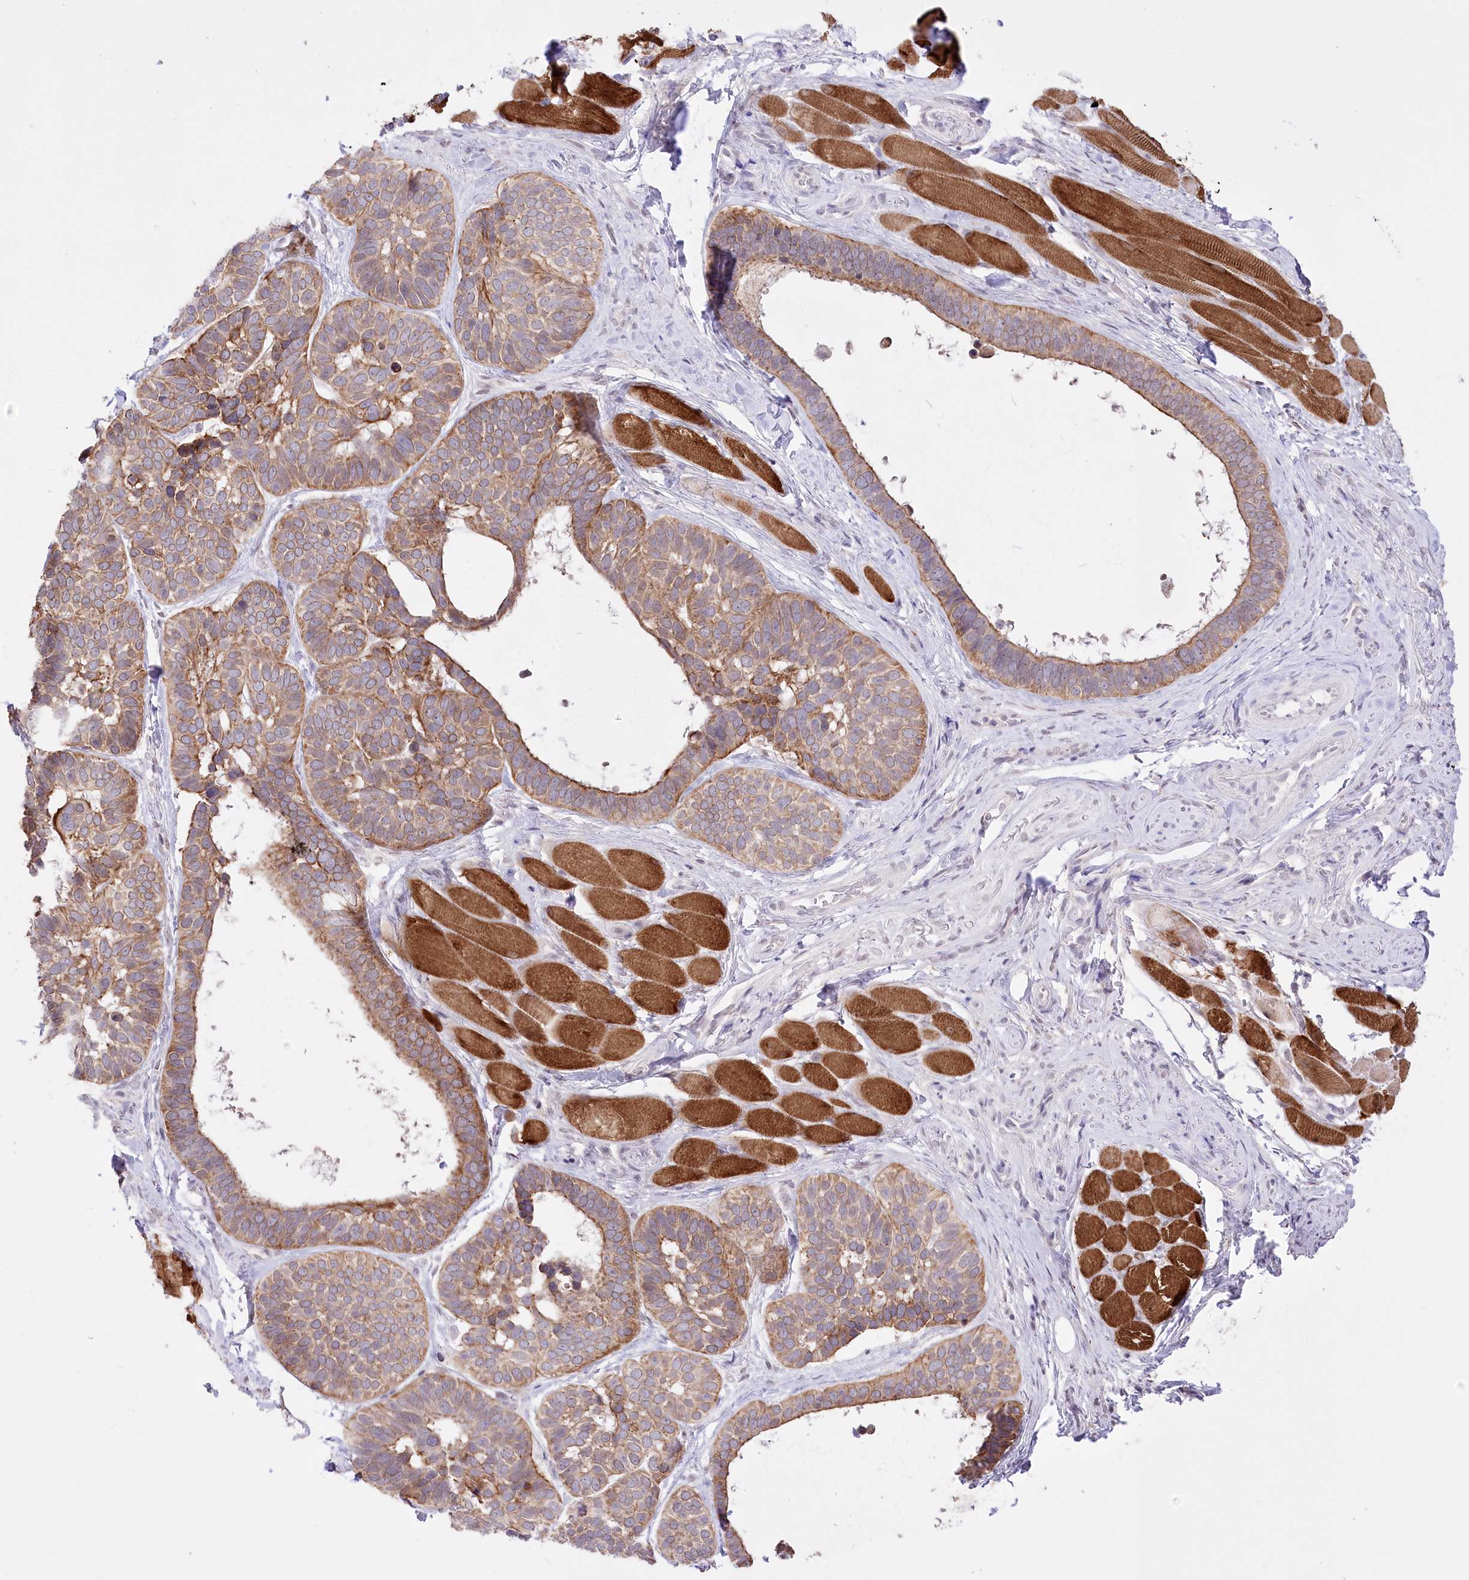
{"staining": {"intensity": "moderate", "quantity": ">75%", "location": "cytoplasmic/membranous"}, "tissue": "skin cancer", "cell_type": "Tumor cells", "image_type": "cancer", "snomed": [{"axis": "morphology", "description": "Basal cell carcinoma"}, {"axis": "topography", "description": "Skin"}], "caption": "Immunohistochemistry of skin cancer (basal cell carcinoma) shows medium levels of moderate cytoplasmic/membranous expression in approximately >75% of tumor cells. (DAB (3,3'-diaminobenzidine) IHC with brightfield microscopy, high magnification).", "gene": "SLC39A10", "patient": {"sex": "male", "age": 62}}